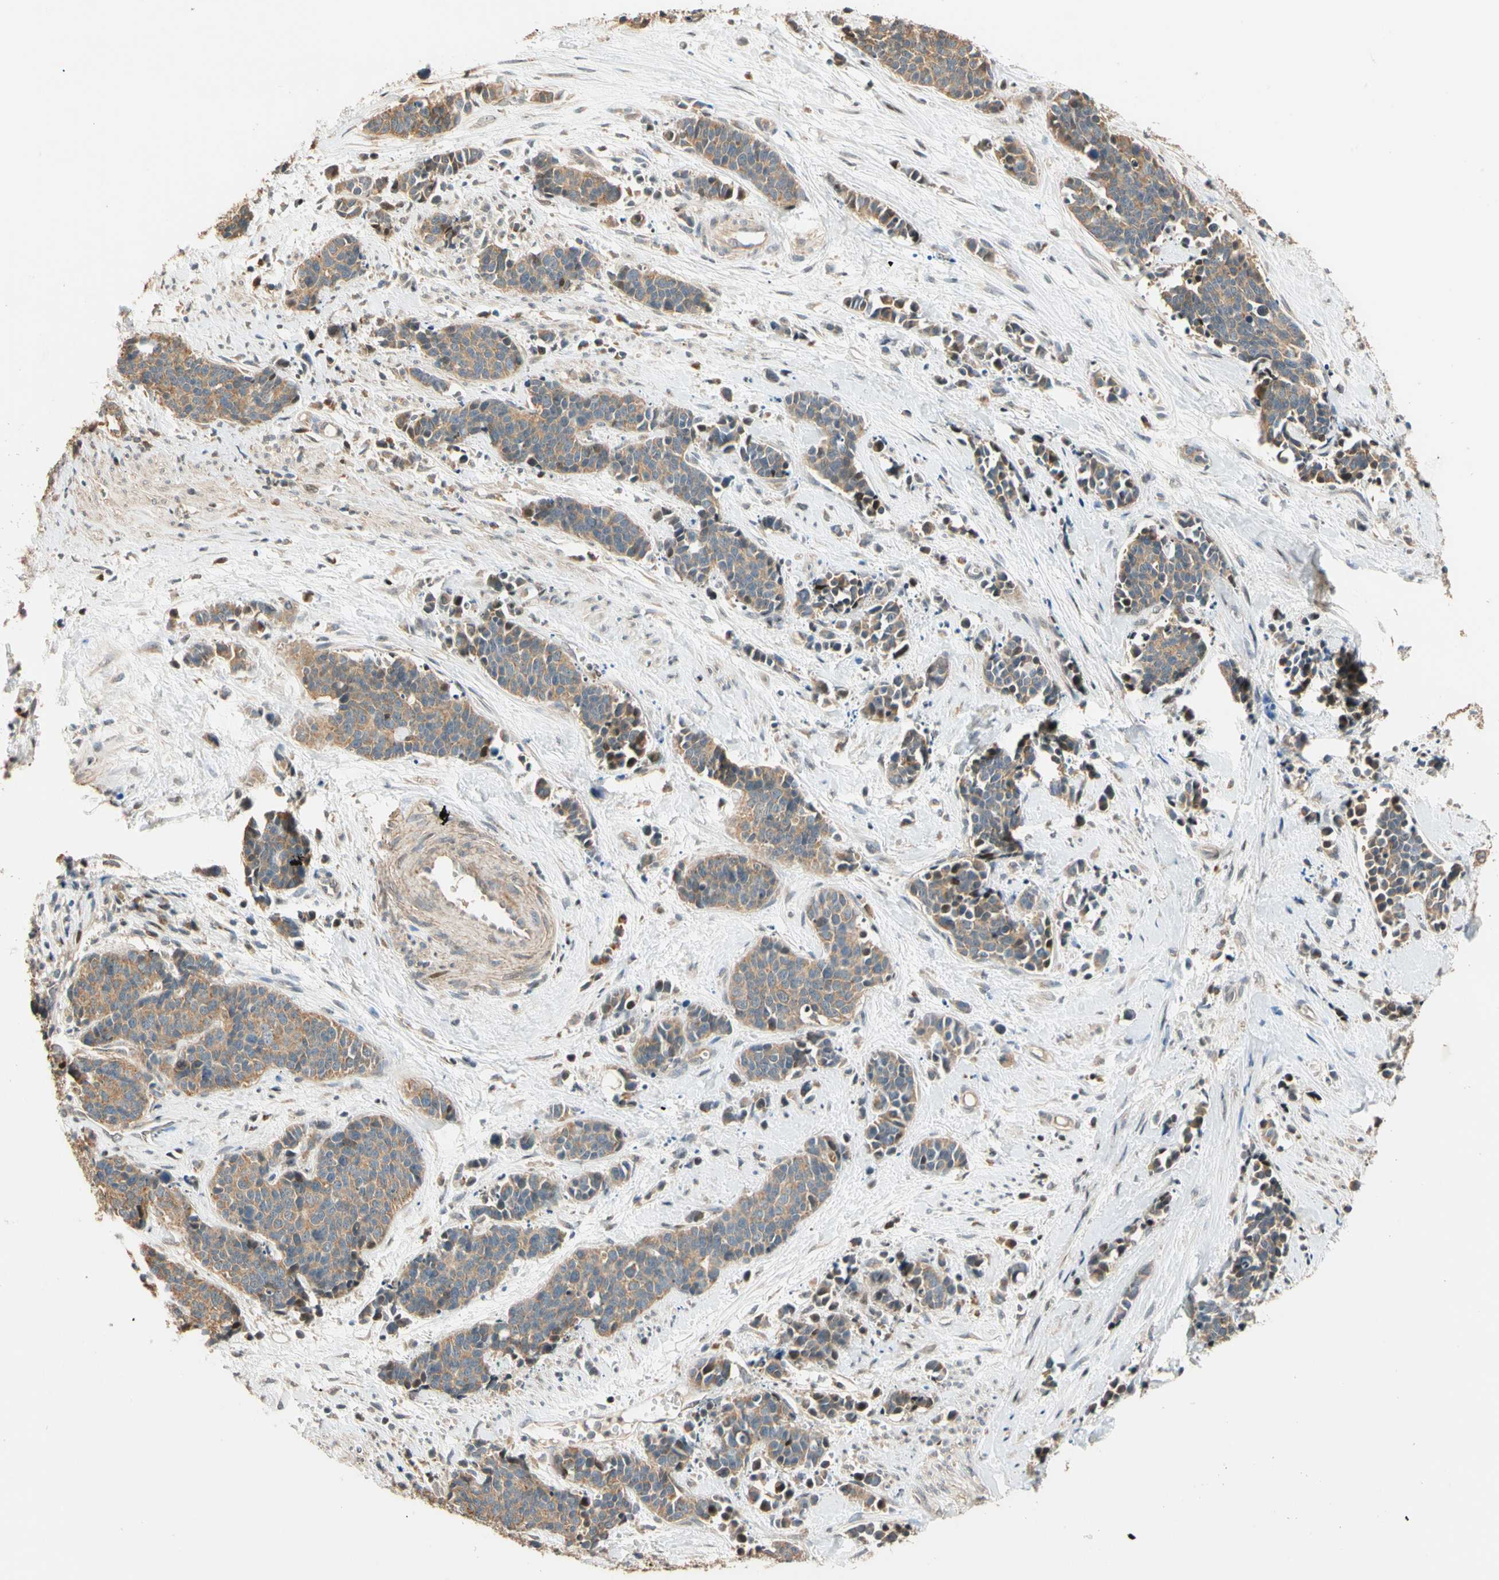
{"staining": {"intensity": "moderate", "quantity": ">75%", "location": "cytoplasmic/membranous"}, "tissue": "cervical cancer", "cell_type": "Tumor cells", "image_type": "cancer", "snomed": [{"axis": "morphology", "description": "Squamous cell carcinoma, NOS"}, {"axis": "topography", "description": "Cervix"}], "caption": "This is a photomicrograph of IHC staining of cervical cancer, which shows moderate staining in the cytoplasmic/membranous of tumor cells.", "gene": "HECW1", "patient": {"sex": "female", "age": 35}}